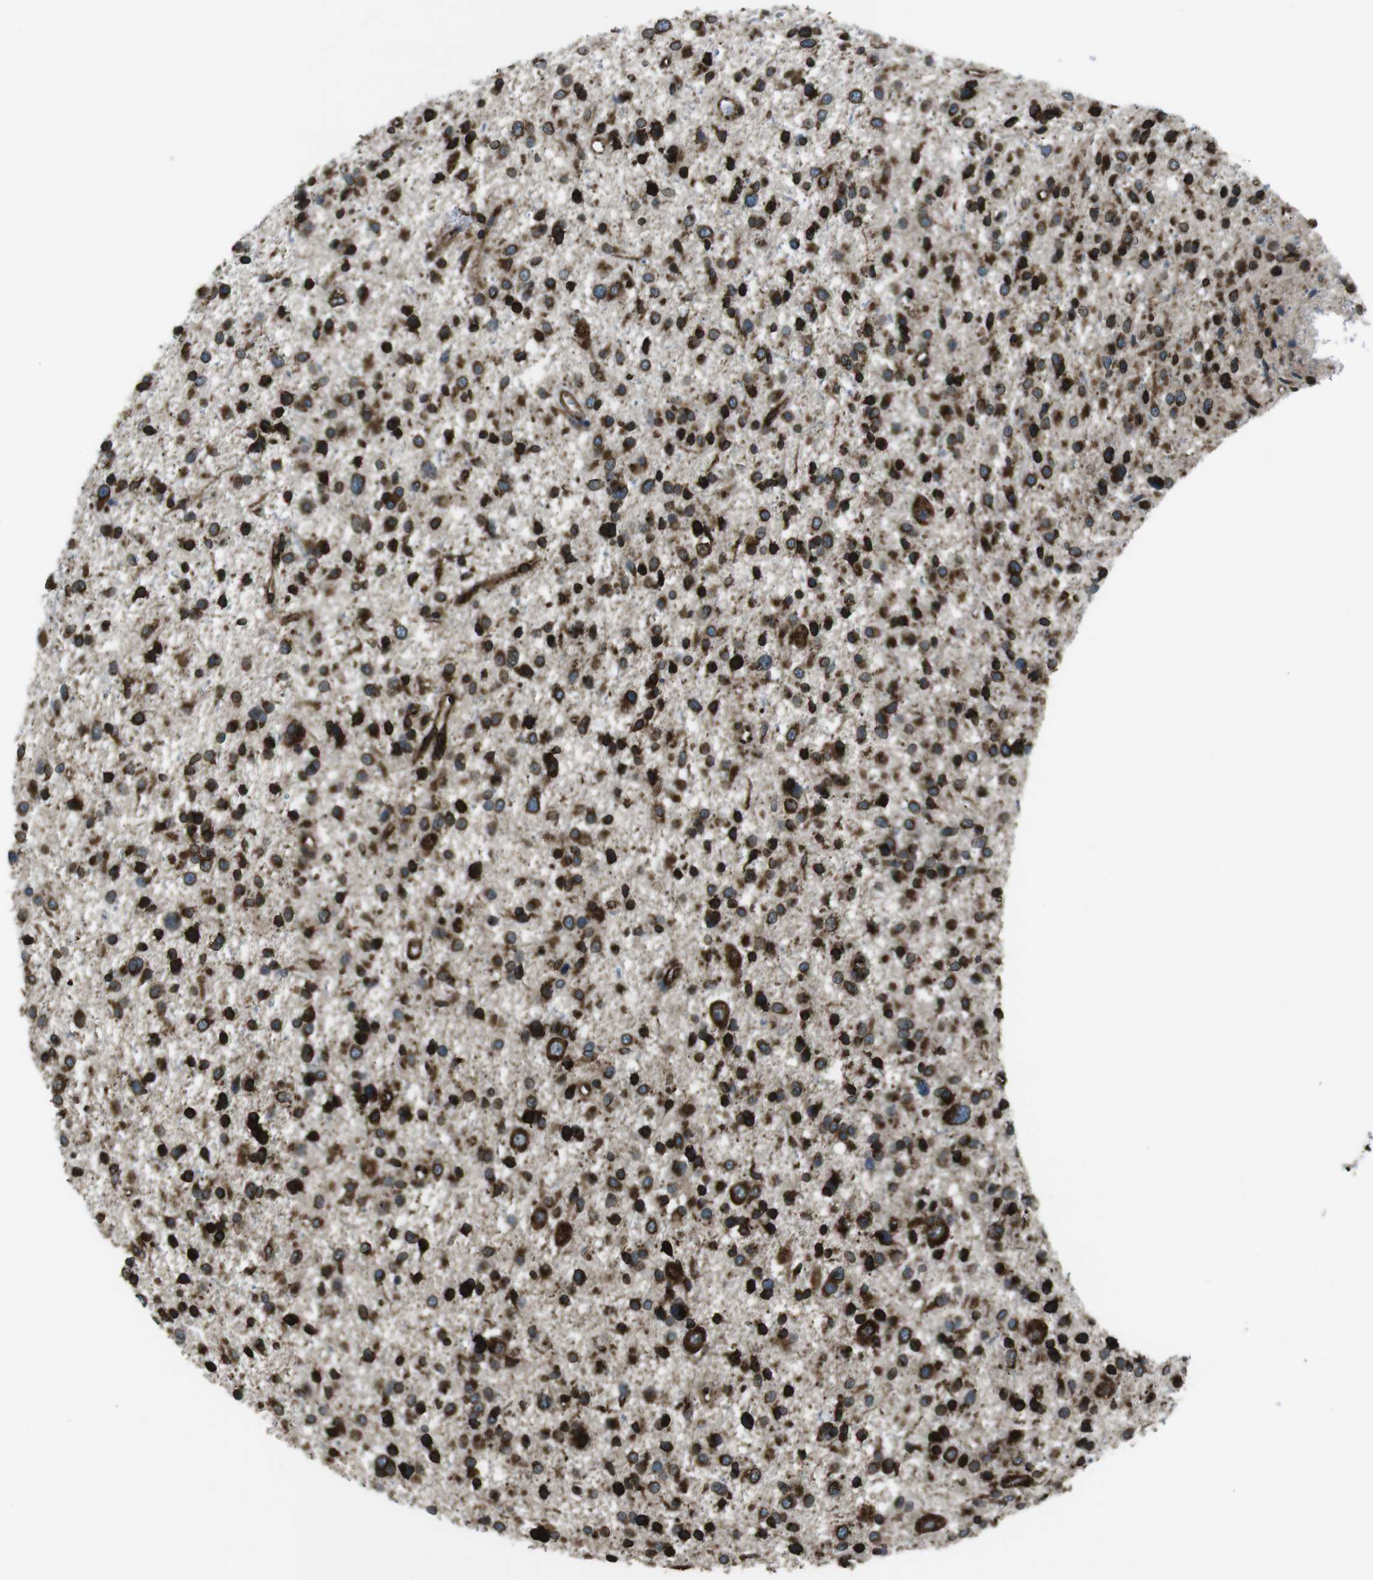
{"staining": {"intensity": "strong", "quantity": ">75%", "location": "cytoplasmic/membranous"}, "tissue": "glioma", "cell_type": "Tumor cells", "image_type": "cancer", "snomed": [{"axis": "morphology", "description": "Glioma, malignant, Low grade"}, {"axis": "topography", "description": "Brain"}], "caption": "Human glioma stained with a protein marker demonstrates strong staining in tumor cells.", "gene": "KTN1", "patient": {"sex": "female", "age": 37}}